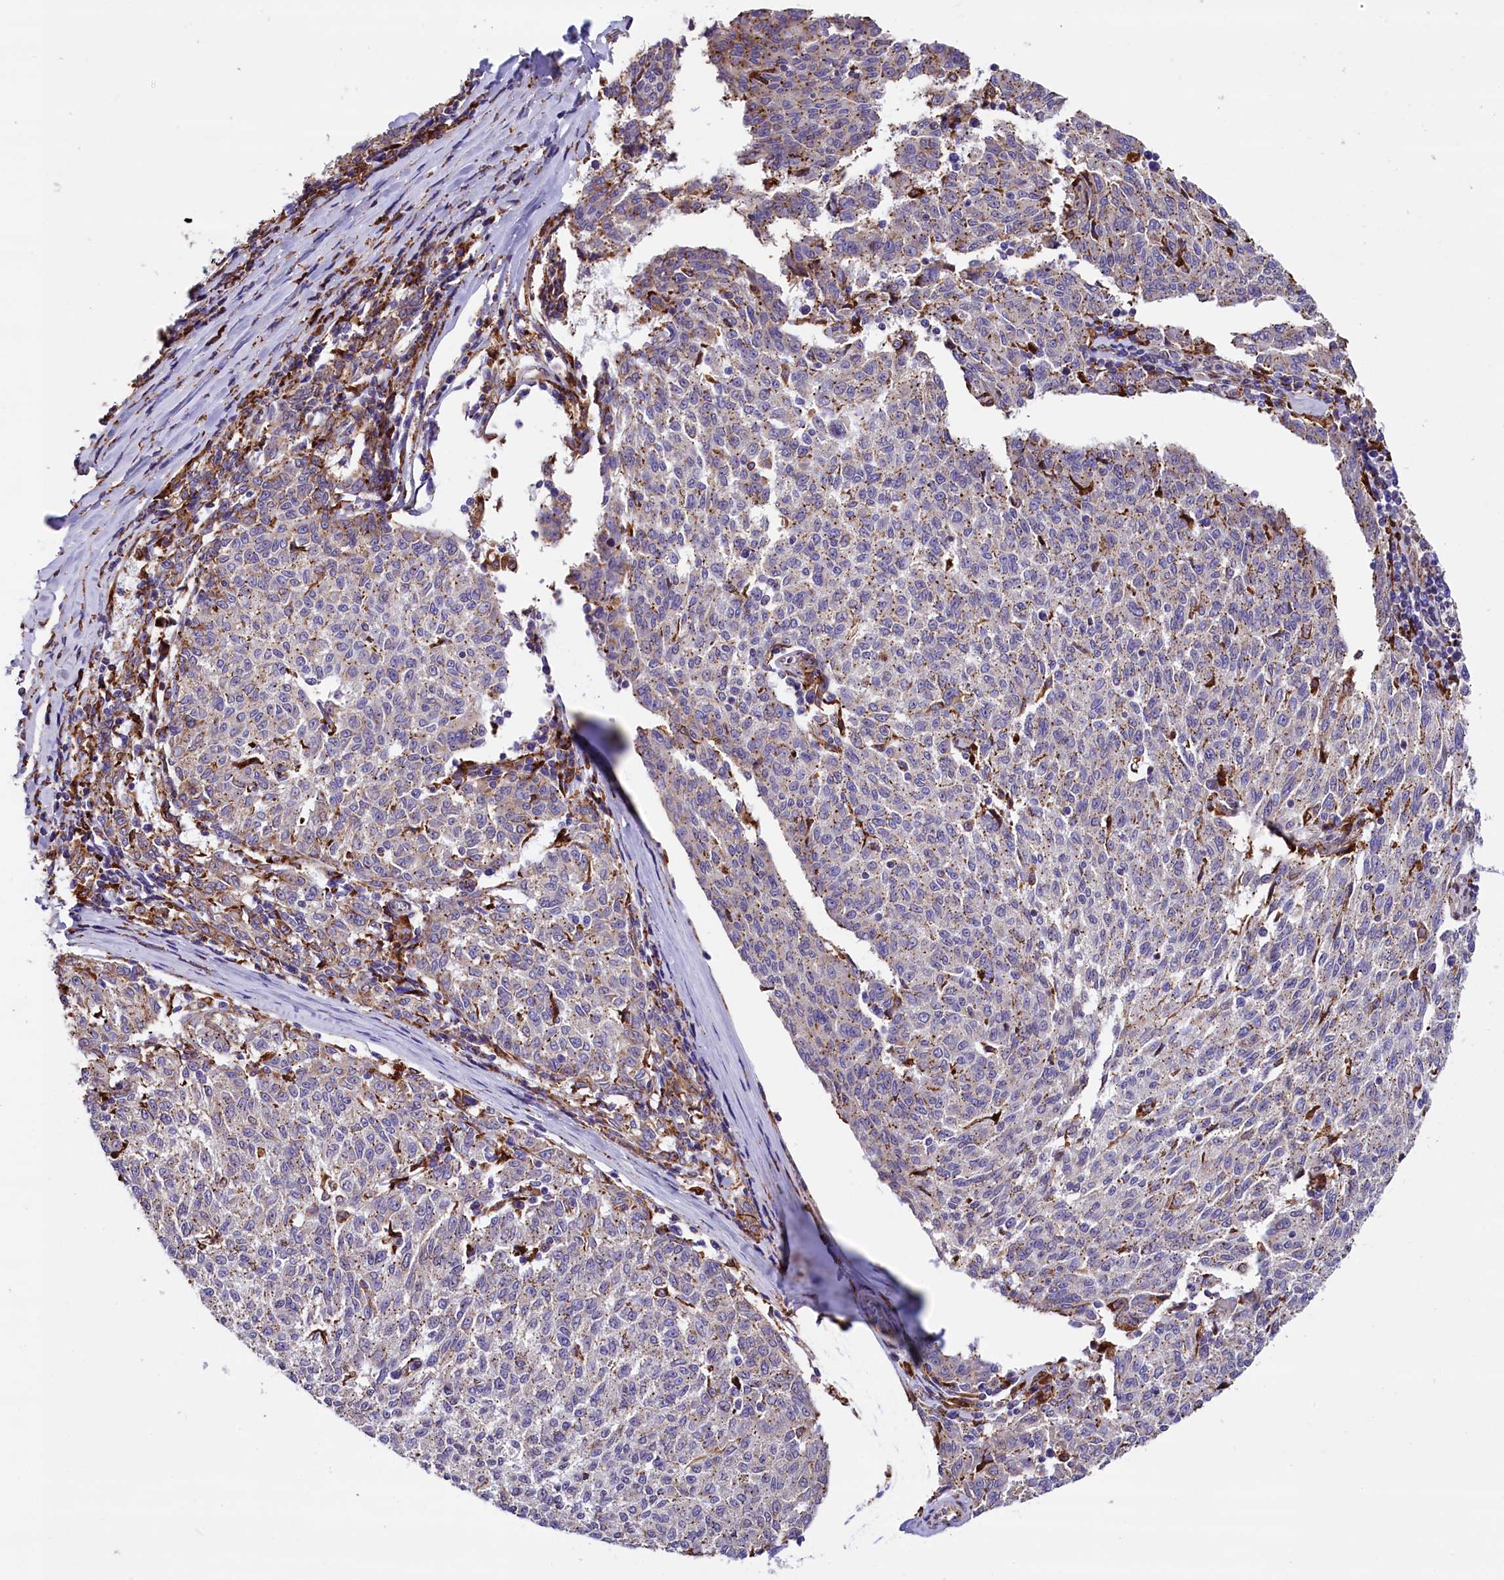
{"staining": {"intensity": "negative", "quantity": "none", "location": "none"}, "tissue": "melanoma", "cell_type": "Tumor cells", "image_type": "cancer", "snomed": [{"axis": "morphology", "description": "Malignant melanoma, NOS"}, {"axis": "topography", "description": "Skin"}], "caption": "The immunohistochemistry (IHC) image has no significant staining in tumor cells of malignant melanoma tissue.", "gene": "CMTR2", "patient": {"sex": "female", "age": 72}}